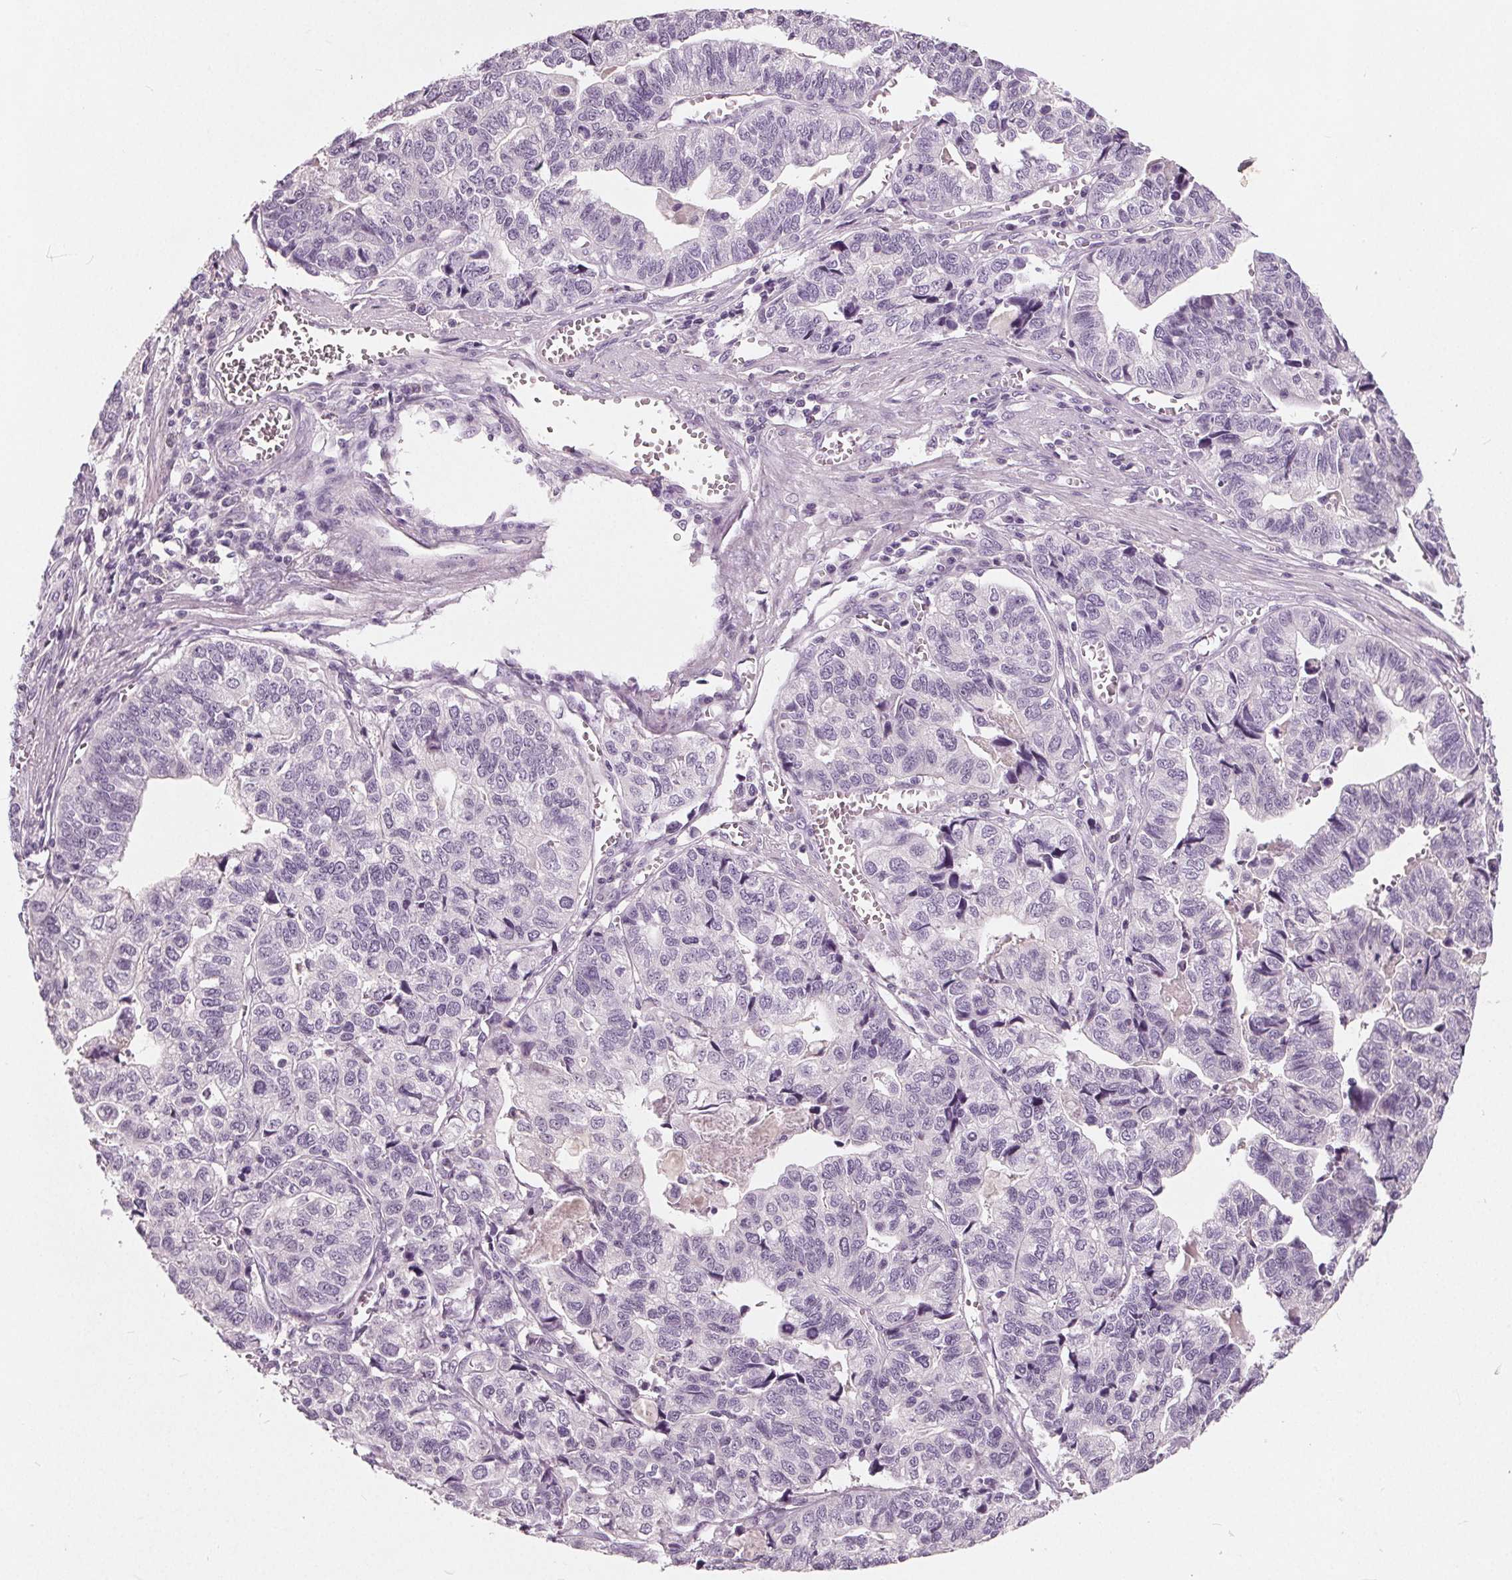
{"staining": {"intensity": "negative", "quantity": "none", "location": "none"}, "tissue": "stomach cancer", "cell_type": "Tumor cells", "image_type": "cancer", "snomed": [{"axis": "morphology", "description": "Adenocarcinoma, NOS"}, {"axis": "topography", "description": "Stomach, upper"}], "caption": "Immunohistochemical staining of human stomach cancer displays no significant staining in tumor cells.", "gene": "TKFC", "patient": {"sex": "female", "age": 67}}